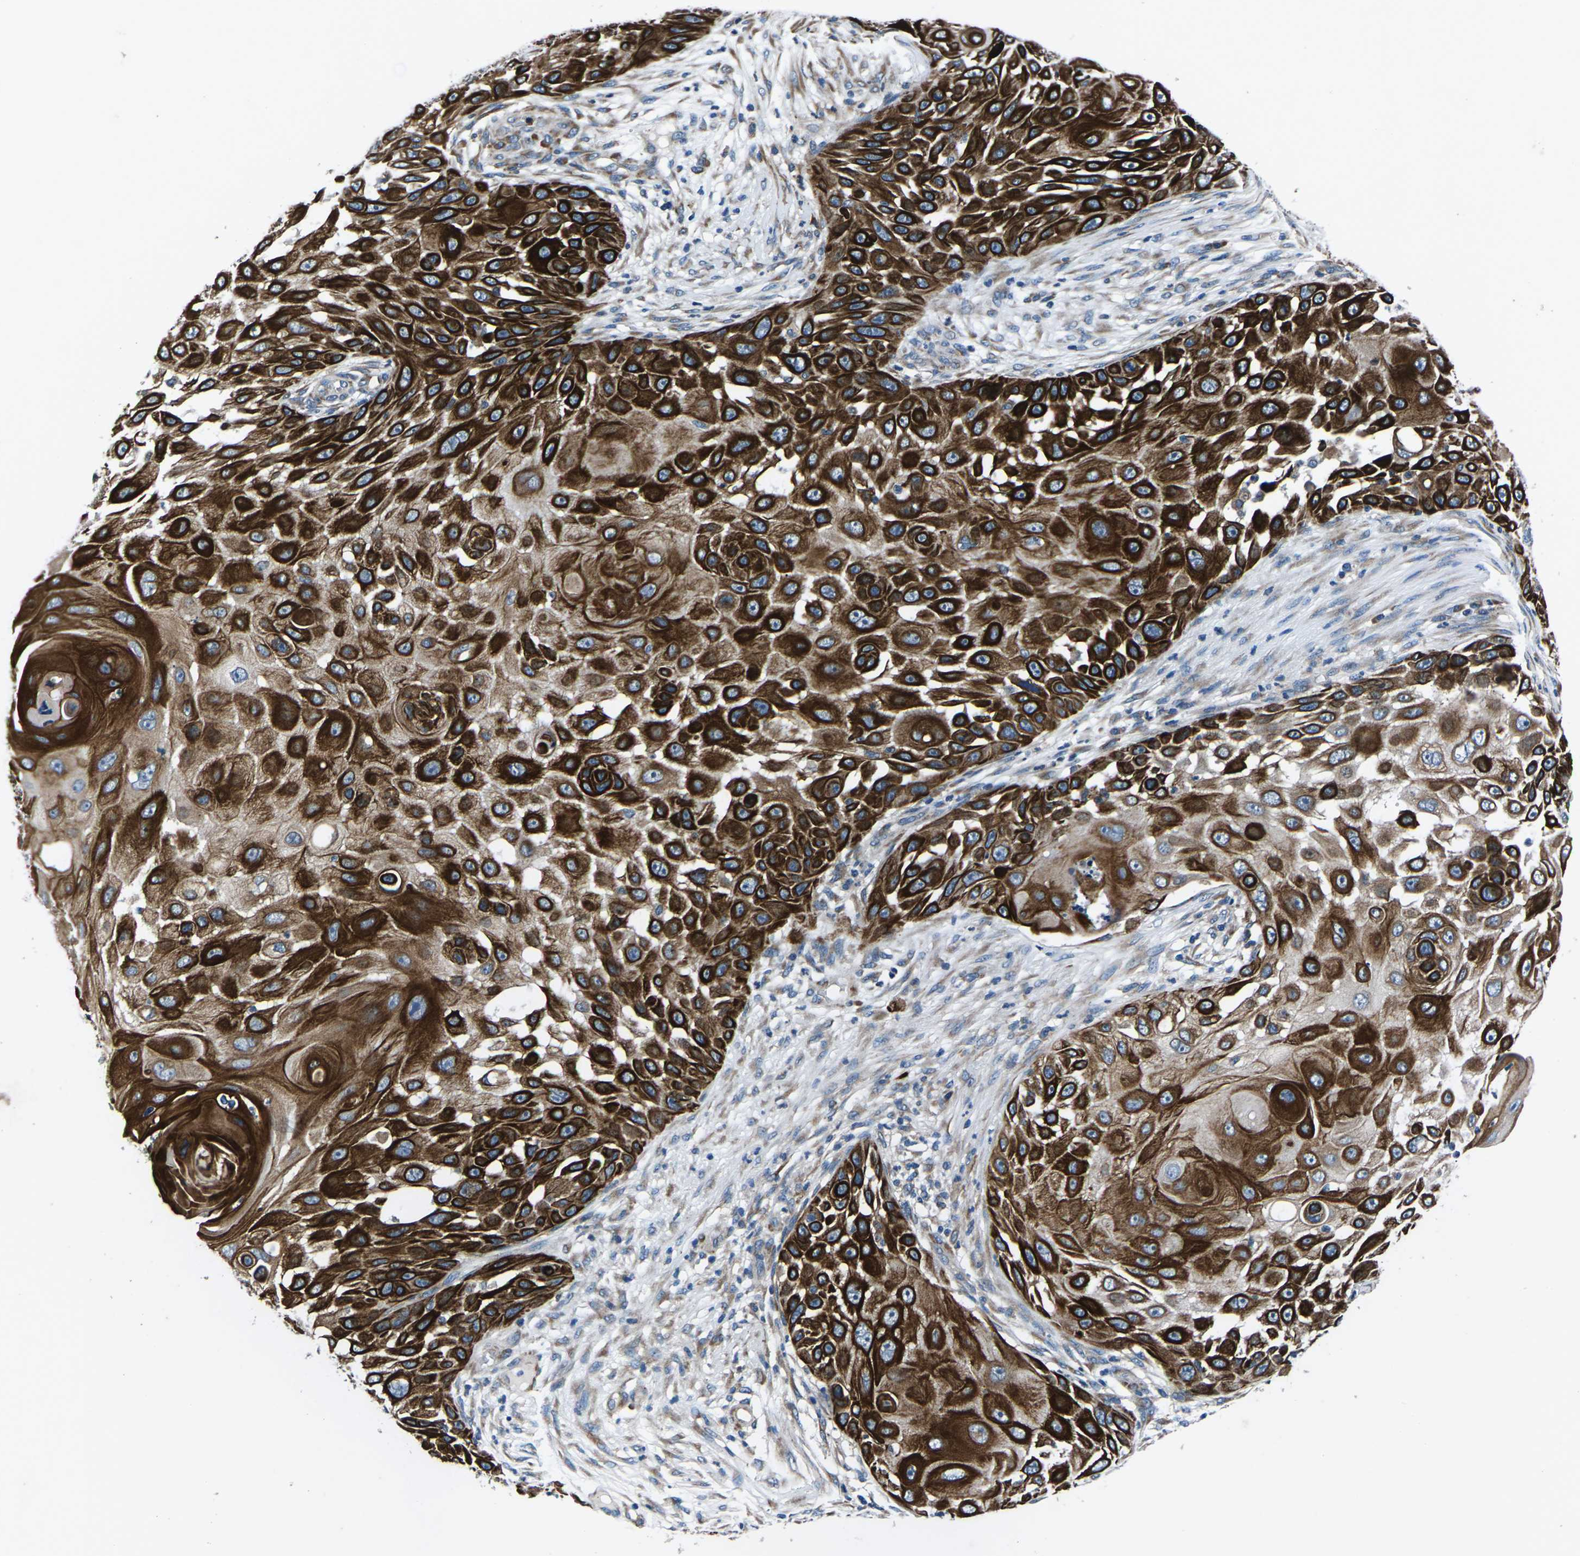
{"staining": {"intensity": "strong", "quantity": ">75%", "location": "cytoplasmic/membranous"}, "tissue": "skin cancer", "cell_type": "Tumor cells", "image_type": "cancer", "snomed": [{"axis": "morphology", "description": "Squamous cell carcinoma, NOS"}, {"axis": "topography", "description": "Skin"}], "caption": "Squamous cell carcinoma (skin) was stained to show a protein in brown. There is high levels of strong cytoplasmic/membranous staining in about >75% of tumor cells.", "gene": "GABRP", "patient": {"sex": "female", "age": 44}}